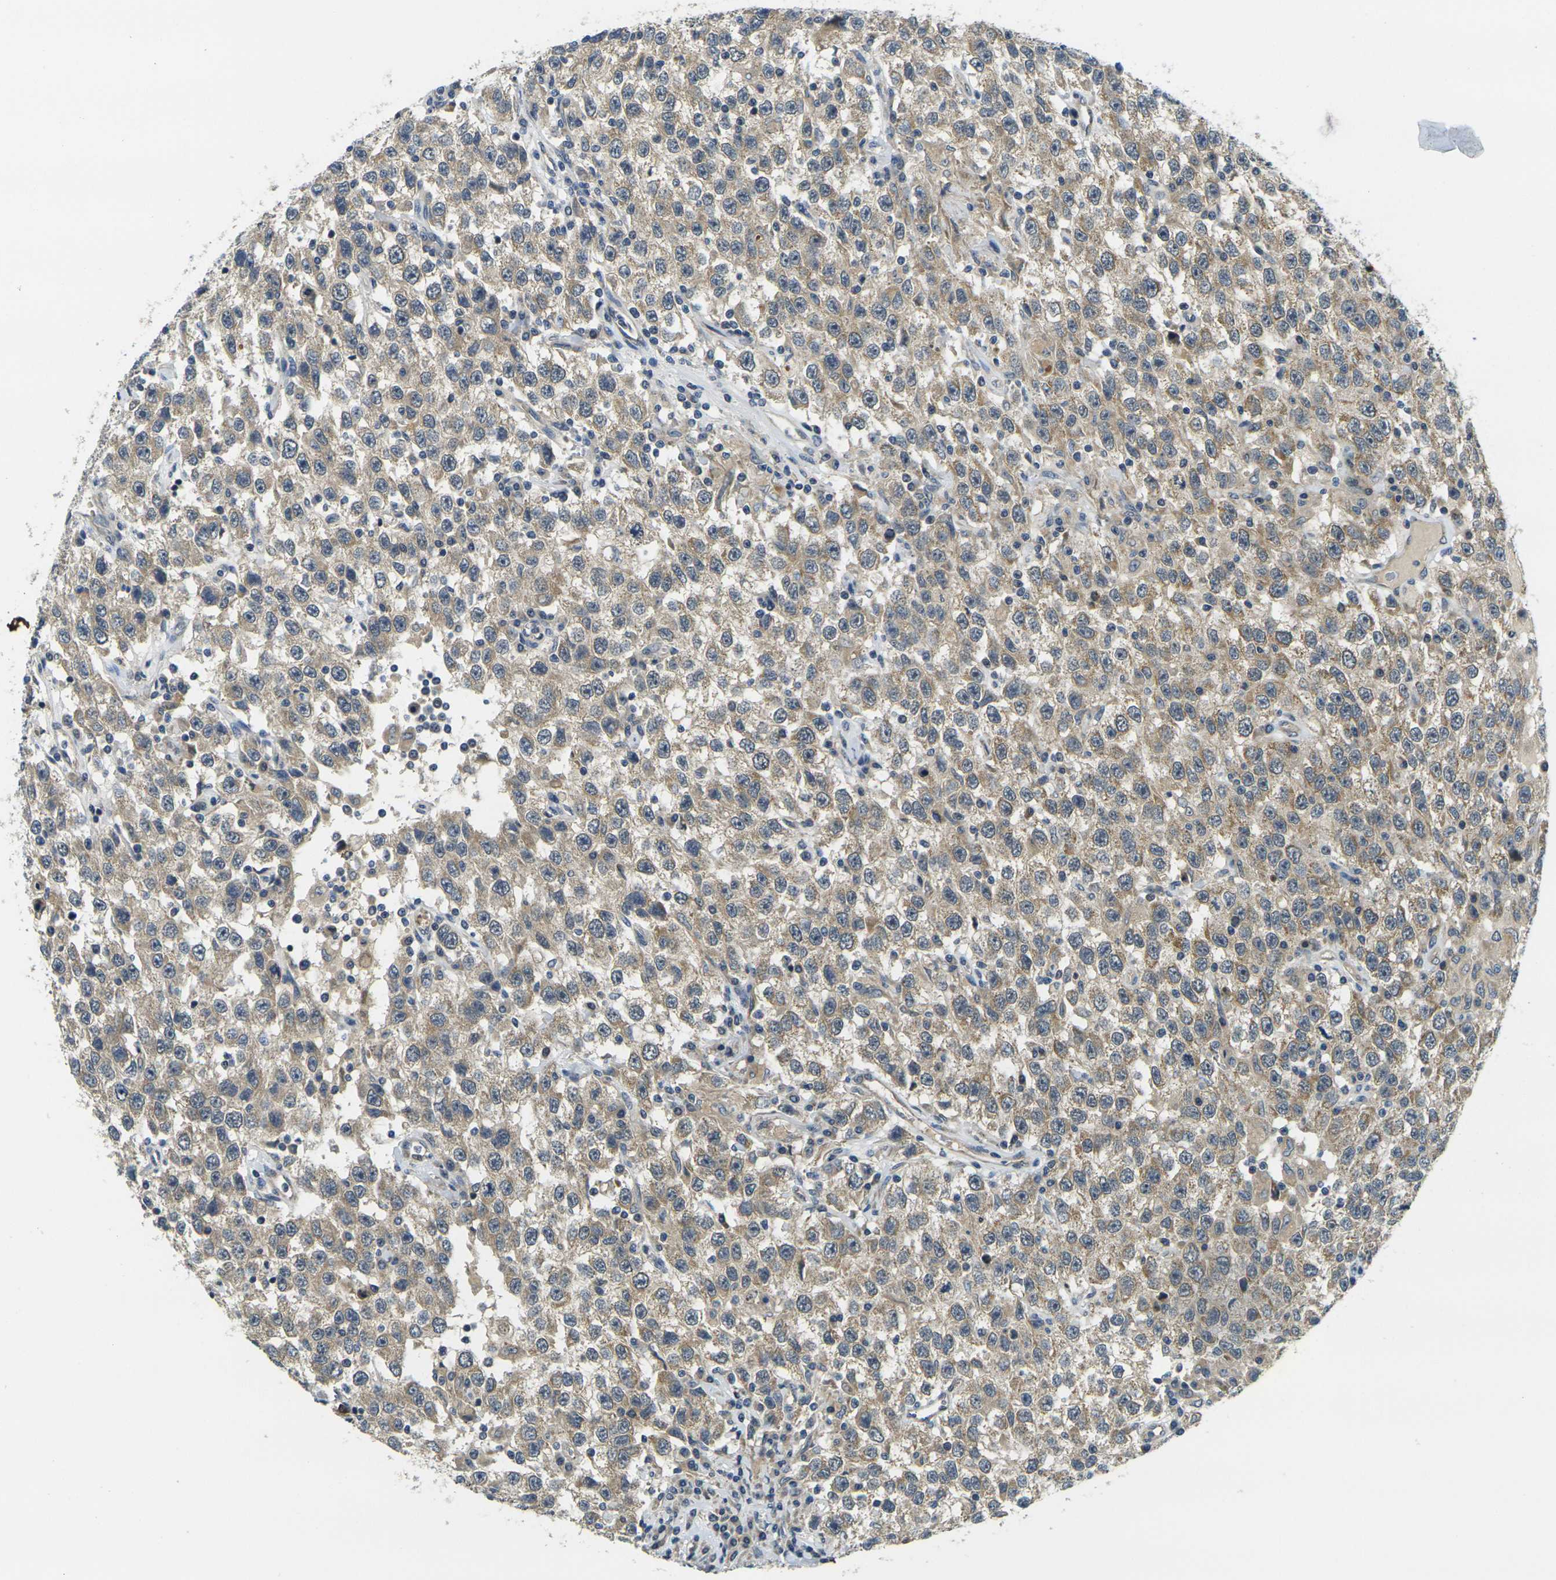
{"staining": {"intensity": "moderate", "quantity": ">75%", "location": "cytoplasmic/membranous"}, "tissue": "testis cancer", "cell_type": "Tumor cells", "image_type": "cancer", "snomed": [{"axis": "morphology", "description": "Seminoma, NOS"}, {"axis": "topography", "description": "Testis"}], "caption": "Human testis cancer stained for a protein (brown) exhibits moderate cytoplasmic/membranous positive expression in about >75% of tumor cells.", "gene": "MINAR2", "patient": {"sex": "male", "age": 41}}